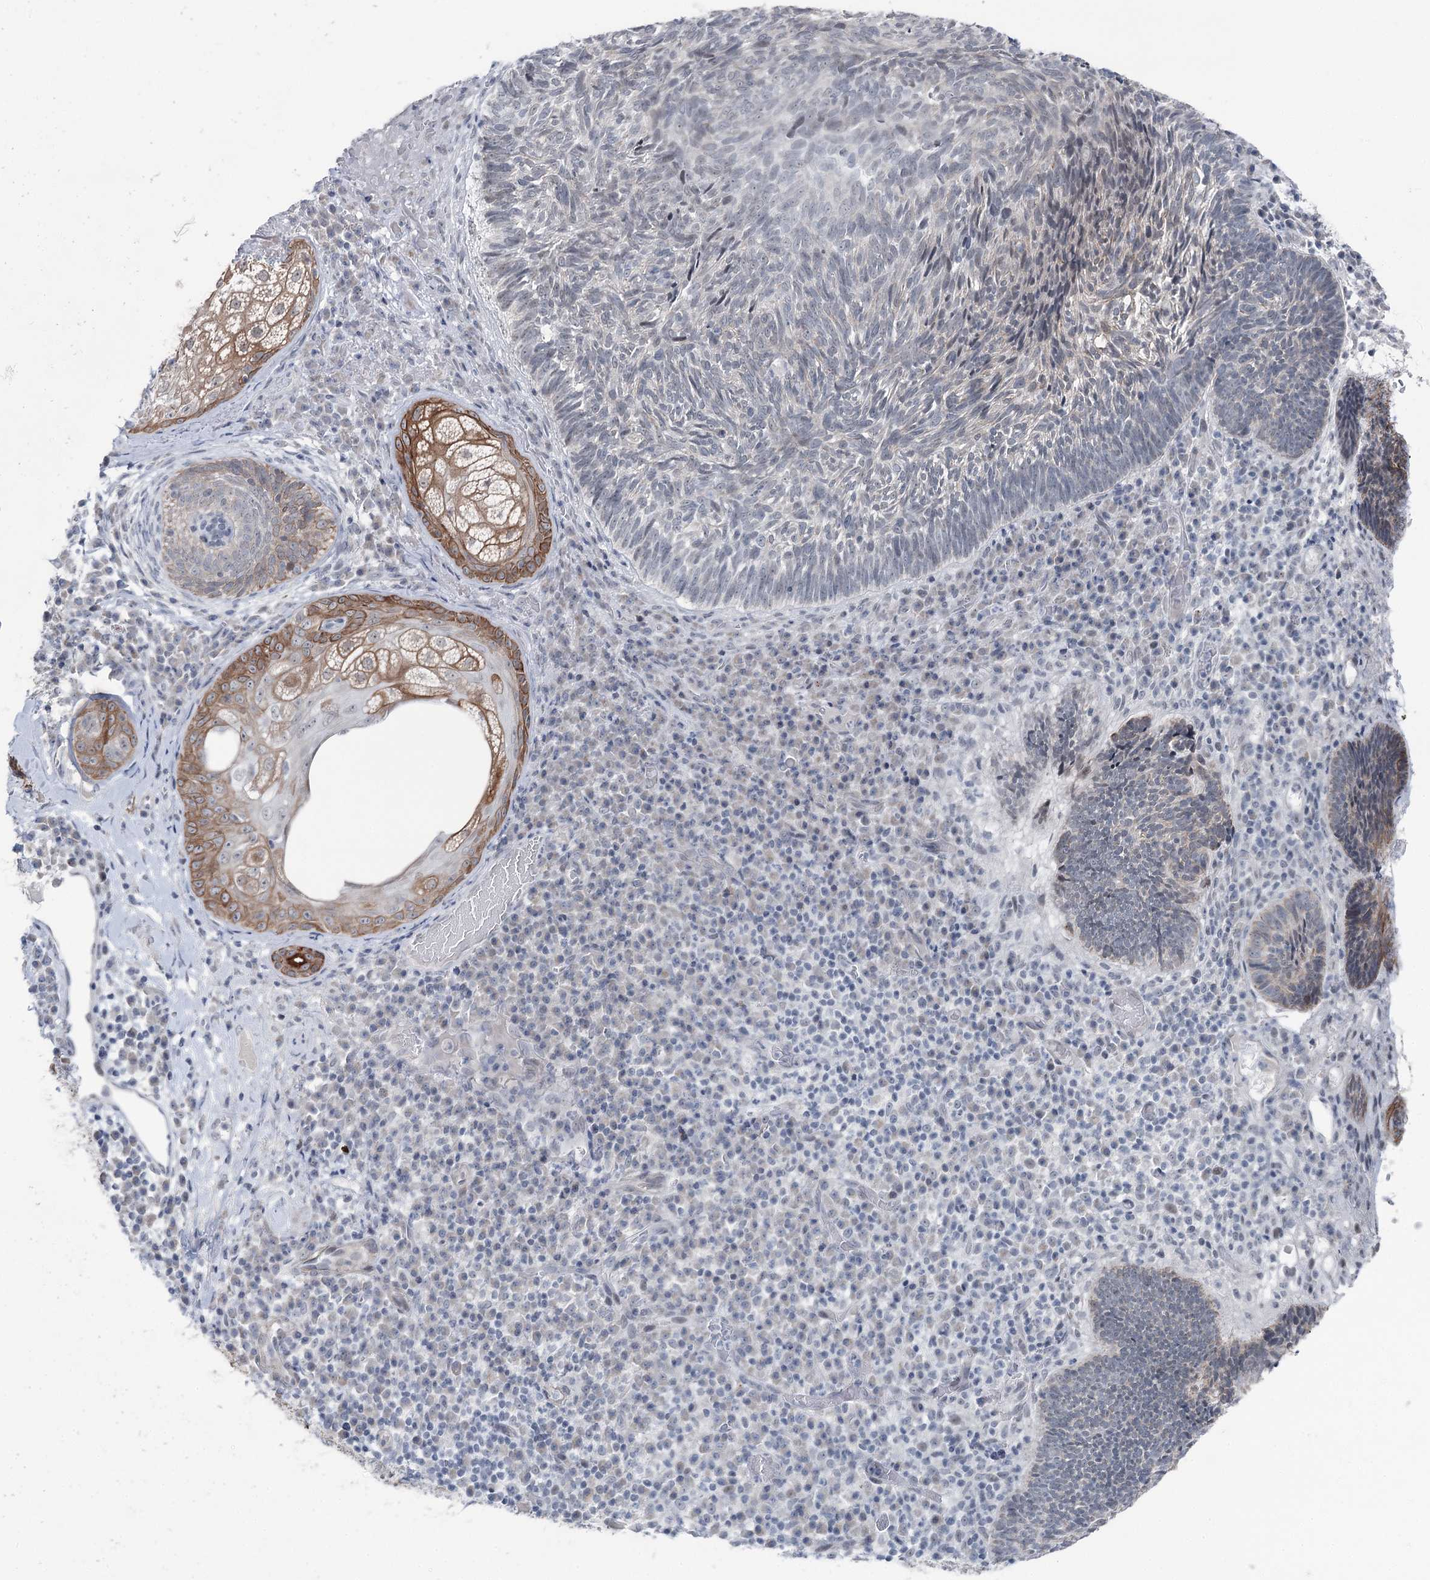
{"staining": {"intensity": "negative", "quantity": "none", "location": "none"}, "tissue": "skin cancer", "cell_type": "Tumor cells", "image_type": "cancer", "snomed": [{"axis": "morphology", "description": "Basal cell carcinoma"}, {"axis": "topography", "description": "Skin"}], "caption": "There is no significant positivity in tumor cells of skin cancer (basal cell carcinoma). (DAB (3,3'-diaminobenzidine) immunohistochemistry with hematoxylin counter stain).", "gene": "STEEP1", "patient": {"sex": "male", "age": 88}}